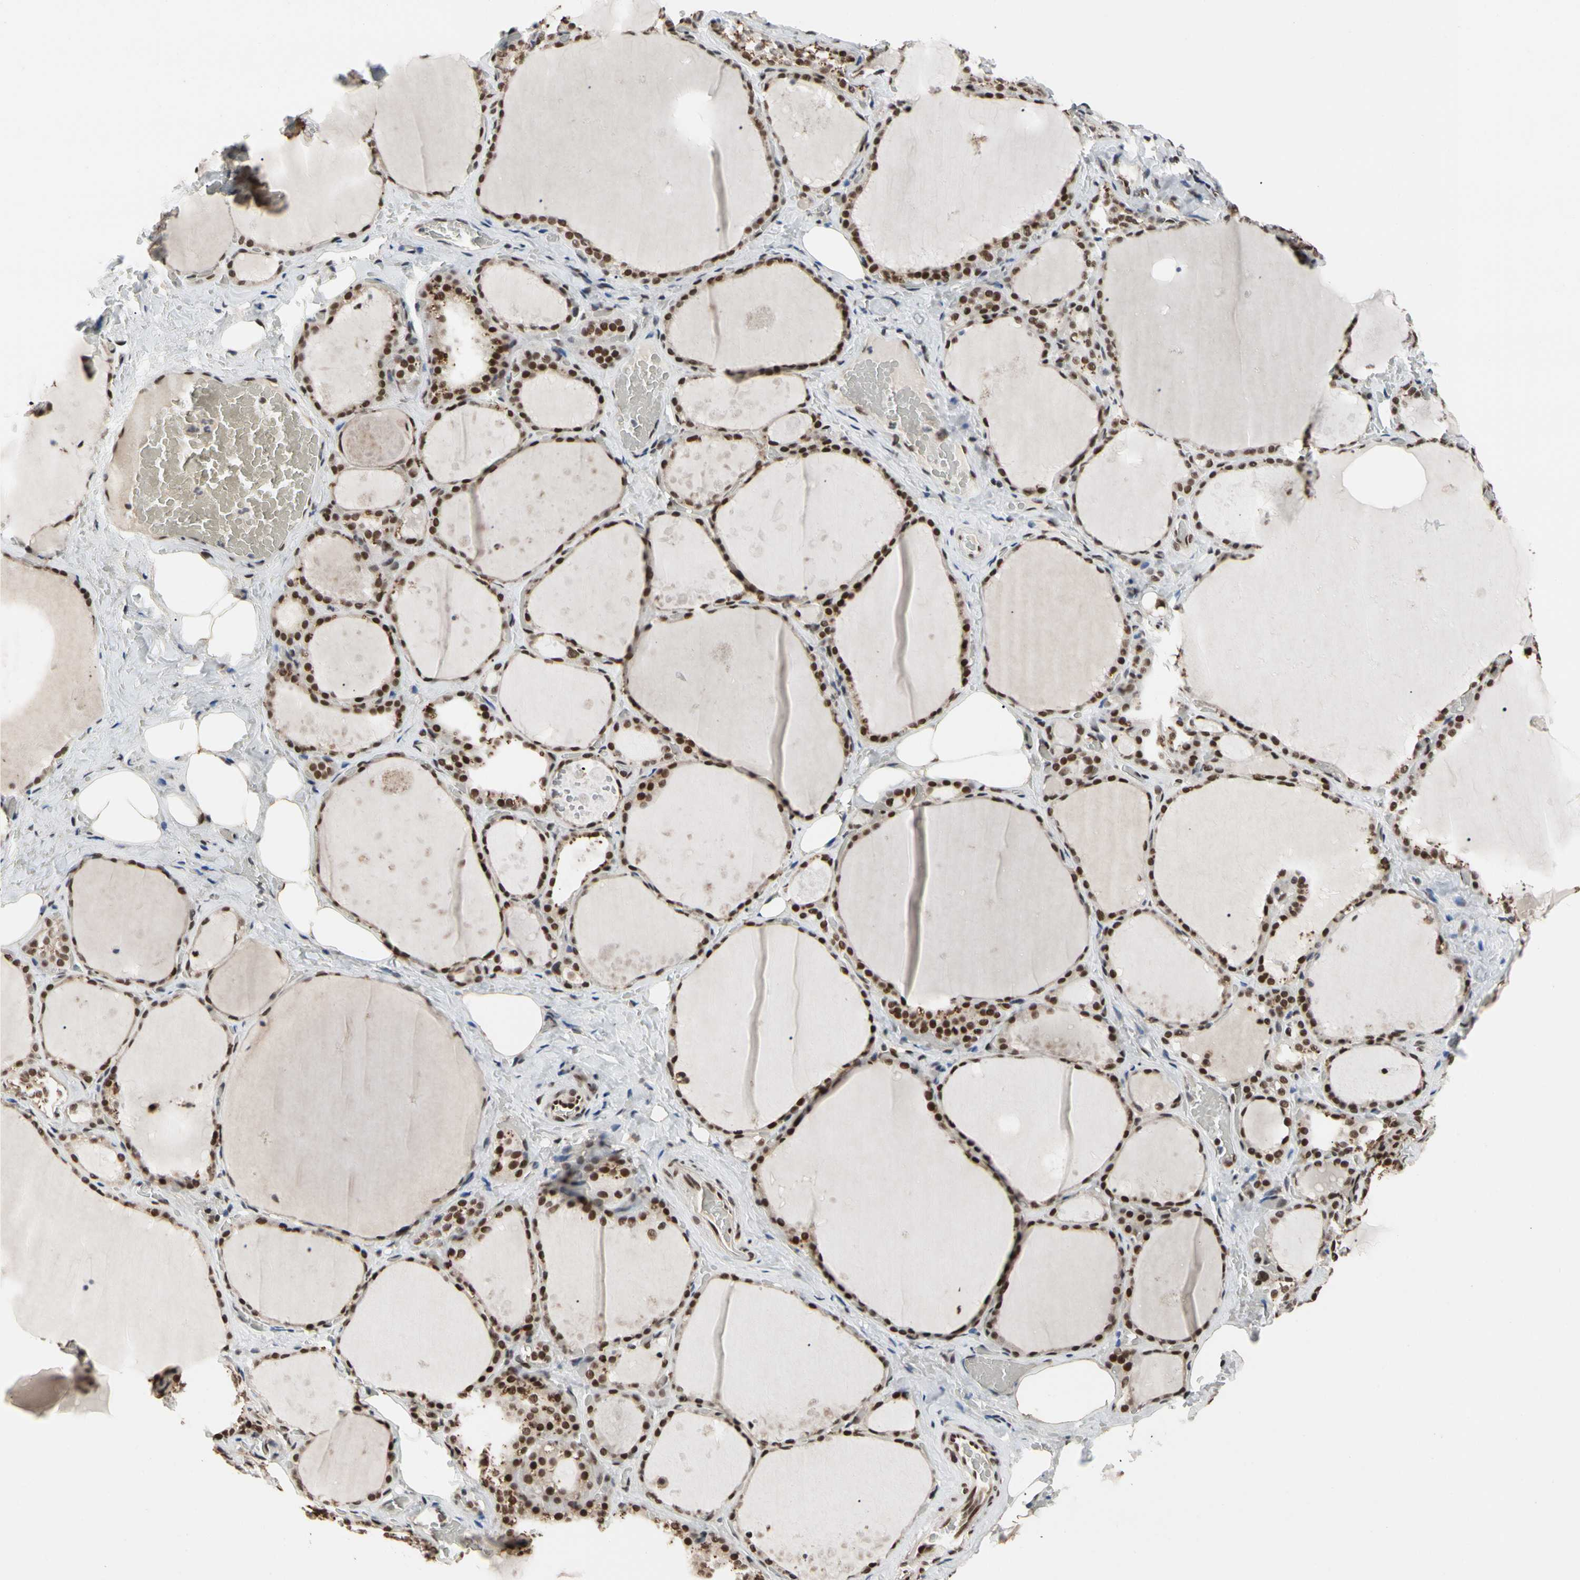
{"staining": {"intensity": "strong", "quantity": ">75%", "location": "nuclear"}, "tissue": "thyroid gland", "cell_type": "Glandular cells", "image_type": "normal", "snomed": [{"axis": "morphology", "description": "Normal tissue, NOS"}, {"axis": "topography", "description": "Thyroid gland"}], "caption": "High-magnification brightfield microscopy of normal thyroid gland stained with DAB (3,3'-diaminobenzidine) (brown) and counterstained with hematoxylin (blue). glandular cells exhibit strong nuclear expression is present in about>75% of cells. (Brightfield microscopy of DAB IHC at high magnification).", "gene": "FAM98B", "patient": {"sex": "male", "age": 61}}